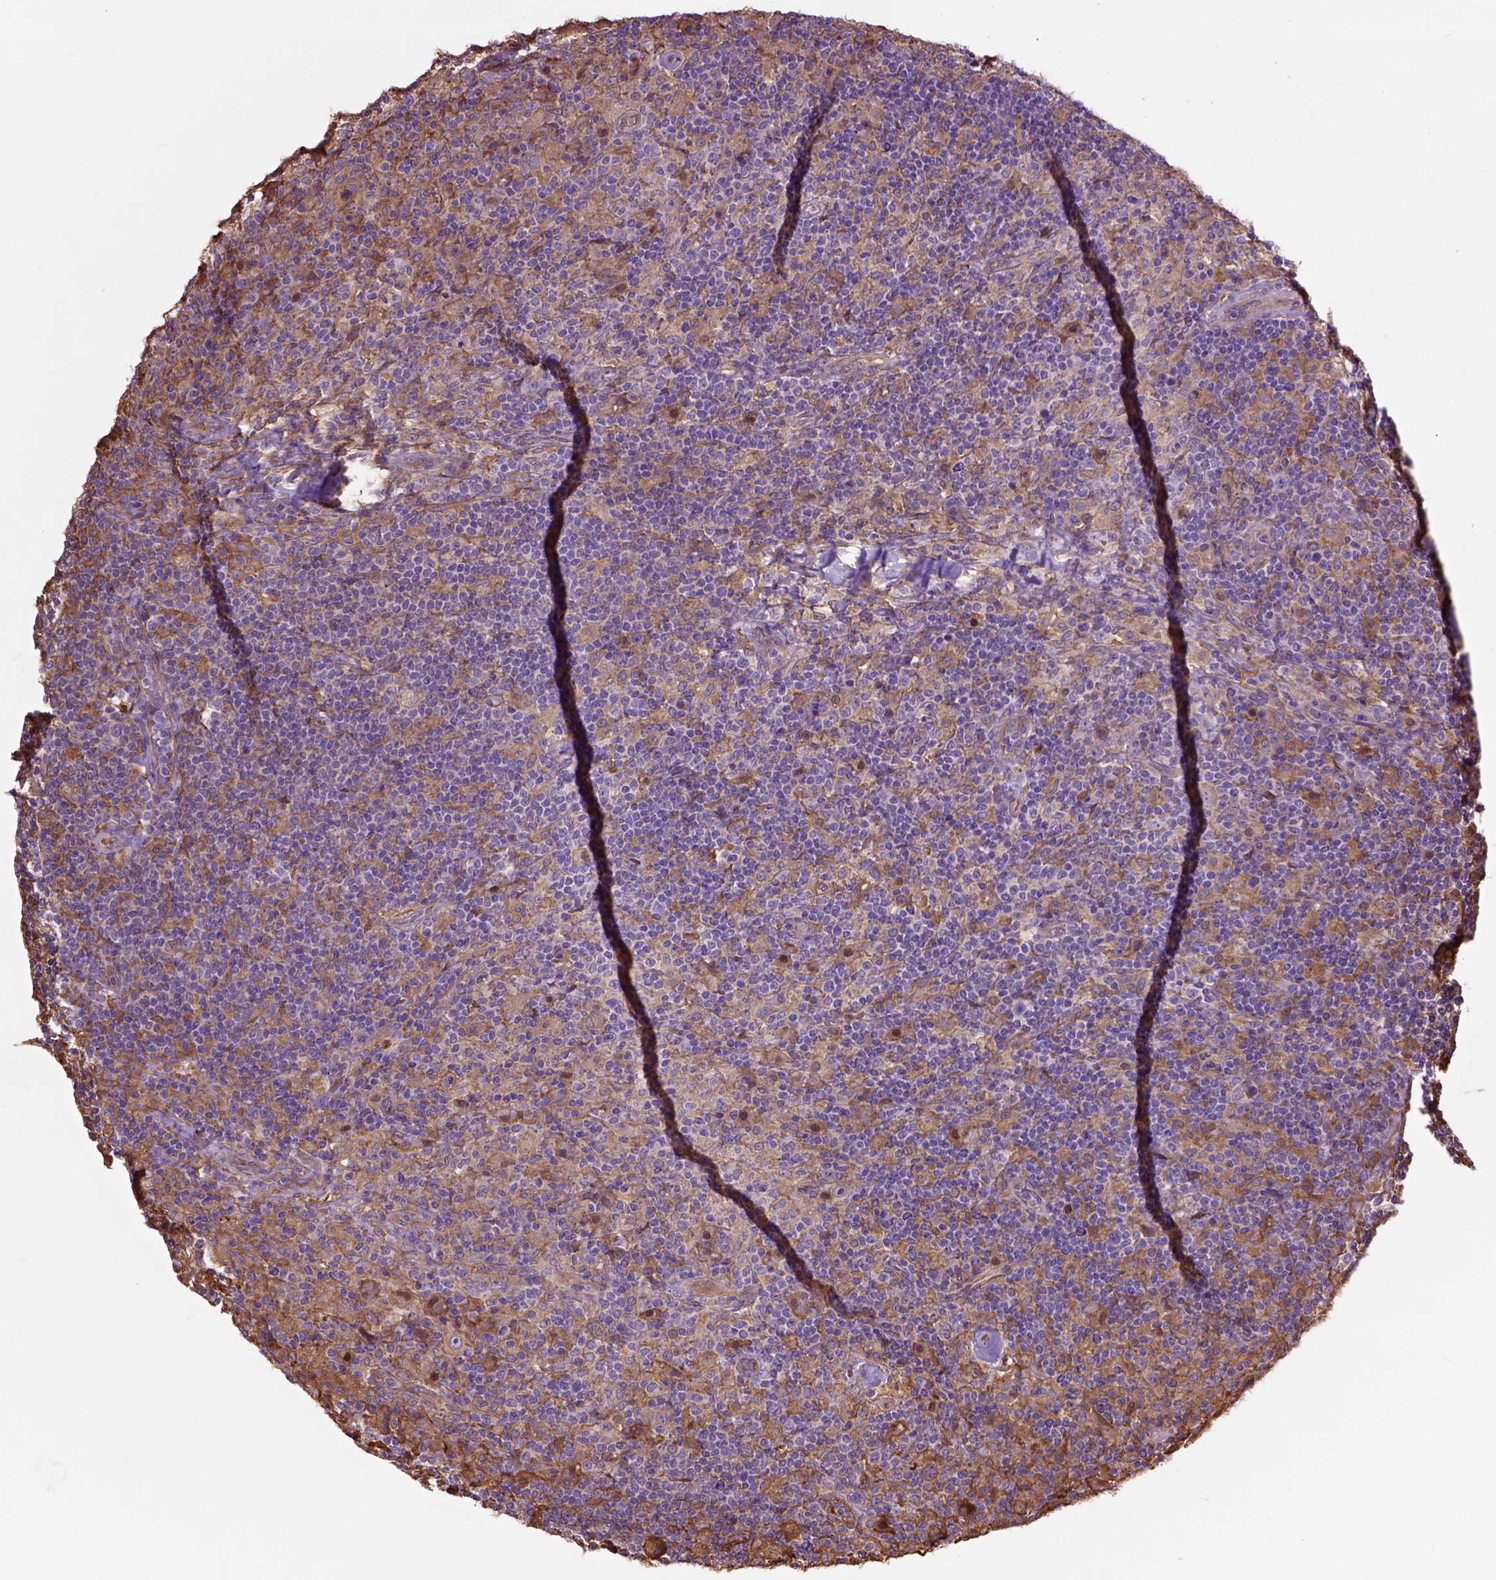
{"staining": {"intensity": "moderate", "quantity": ">75%", "location": "cytoplasmic/membranous"}, "tissue": "lymphoma", "cell_type": "Tumor cells", "image_type": "cancer", "snomed": [{"axis": "morphology", "description": "Hodgkin's disease, NOS"}, {"axis": "topography", "description": "Lymph node"}], "caption": "Immunohistochemistry (IHC) of Hodgkin's disease reveals medium levels of moderate cytoplasmic/membranous expression in approximately >75% of tumor cells.", "gene": "SEMA4F", "patient": {"sex": "male", "age": 70}}